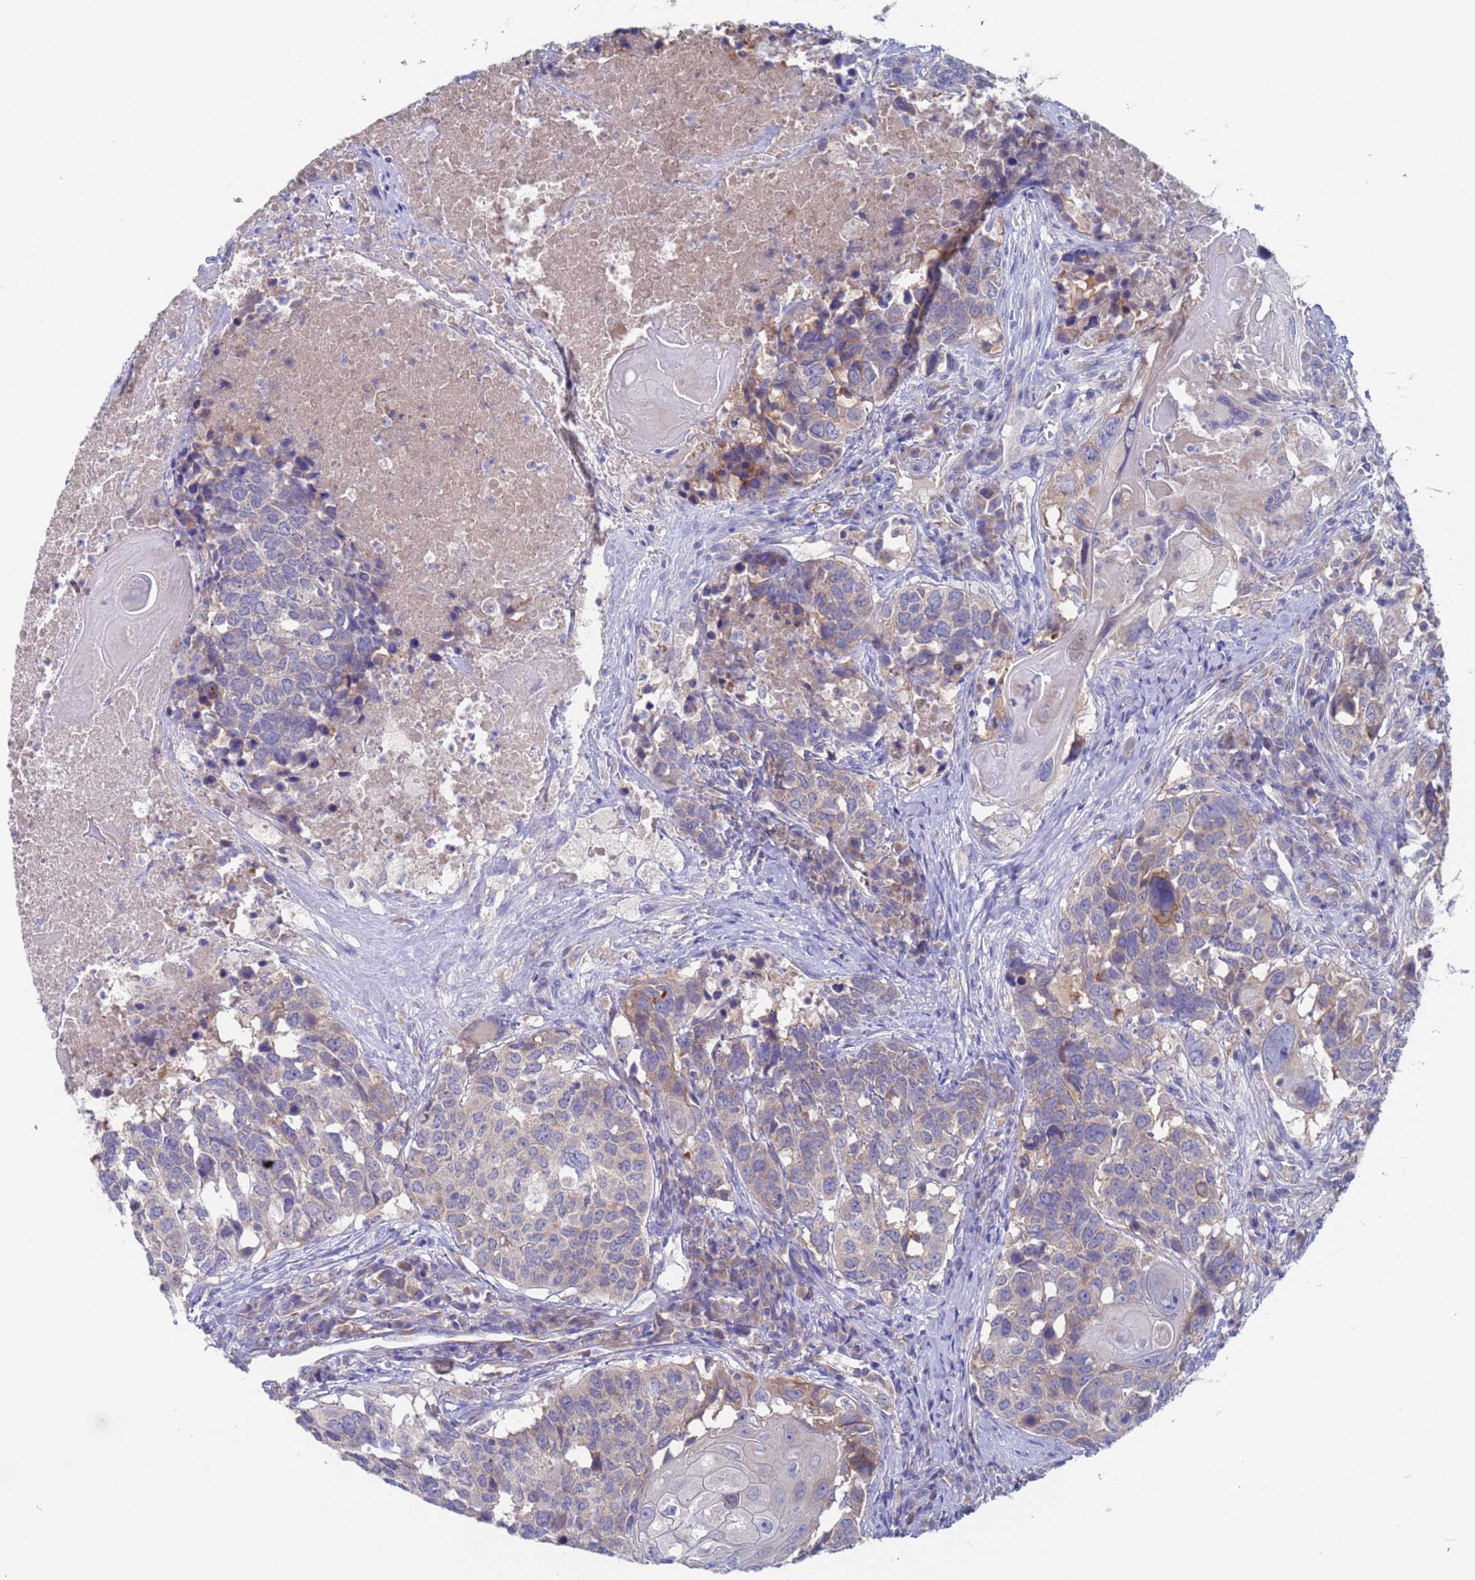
{"staining": {"intensity": "weak", "quantity": "<25%", "location": "cytoplasmic/membranous"}, "tissue": "head and neck cancer", "cell_type": "Tumor cells", "image_type": "cancer", "snomed": [{"axis": "morphology", "description": "Squamous cell carcinoma, NOS"}, {"axis": "topography", "description": "Head-Neck"}], "caption": "Immunohistochemical staining of human head and neck cancer (squamous cell carcinoma) exhibits no significant expression in tumor cells. (DAB (3,3'-diaminobenzidine) immunohistochemistry visualized using brightfield microscopy, high magnification).", "gene": "PET117", "patient": {"sex": "male", "age": 66}}